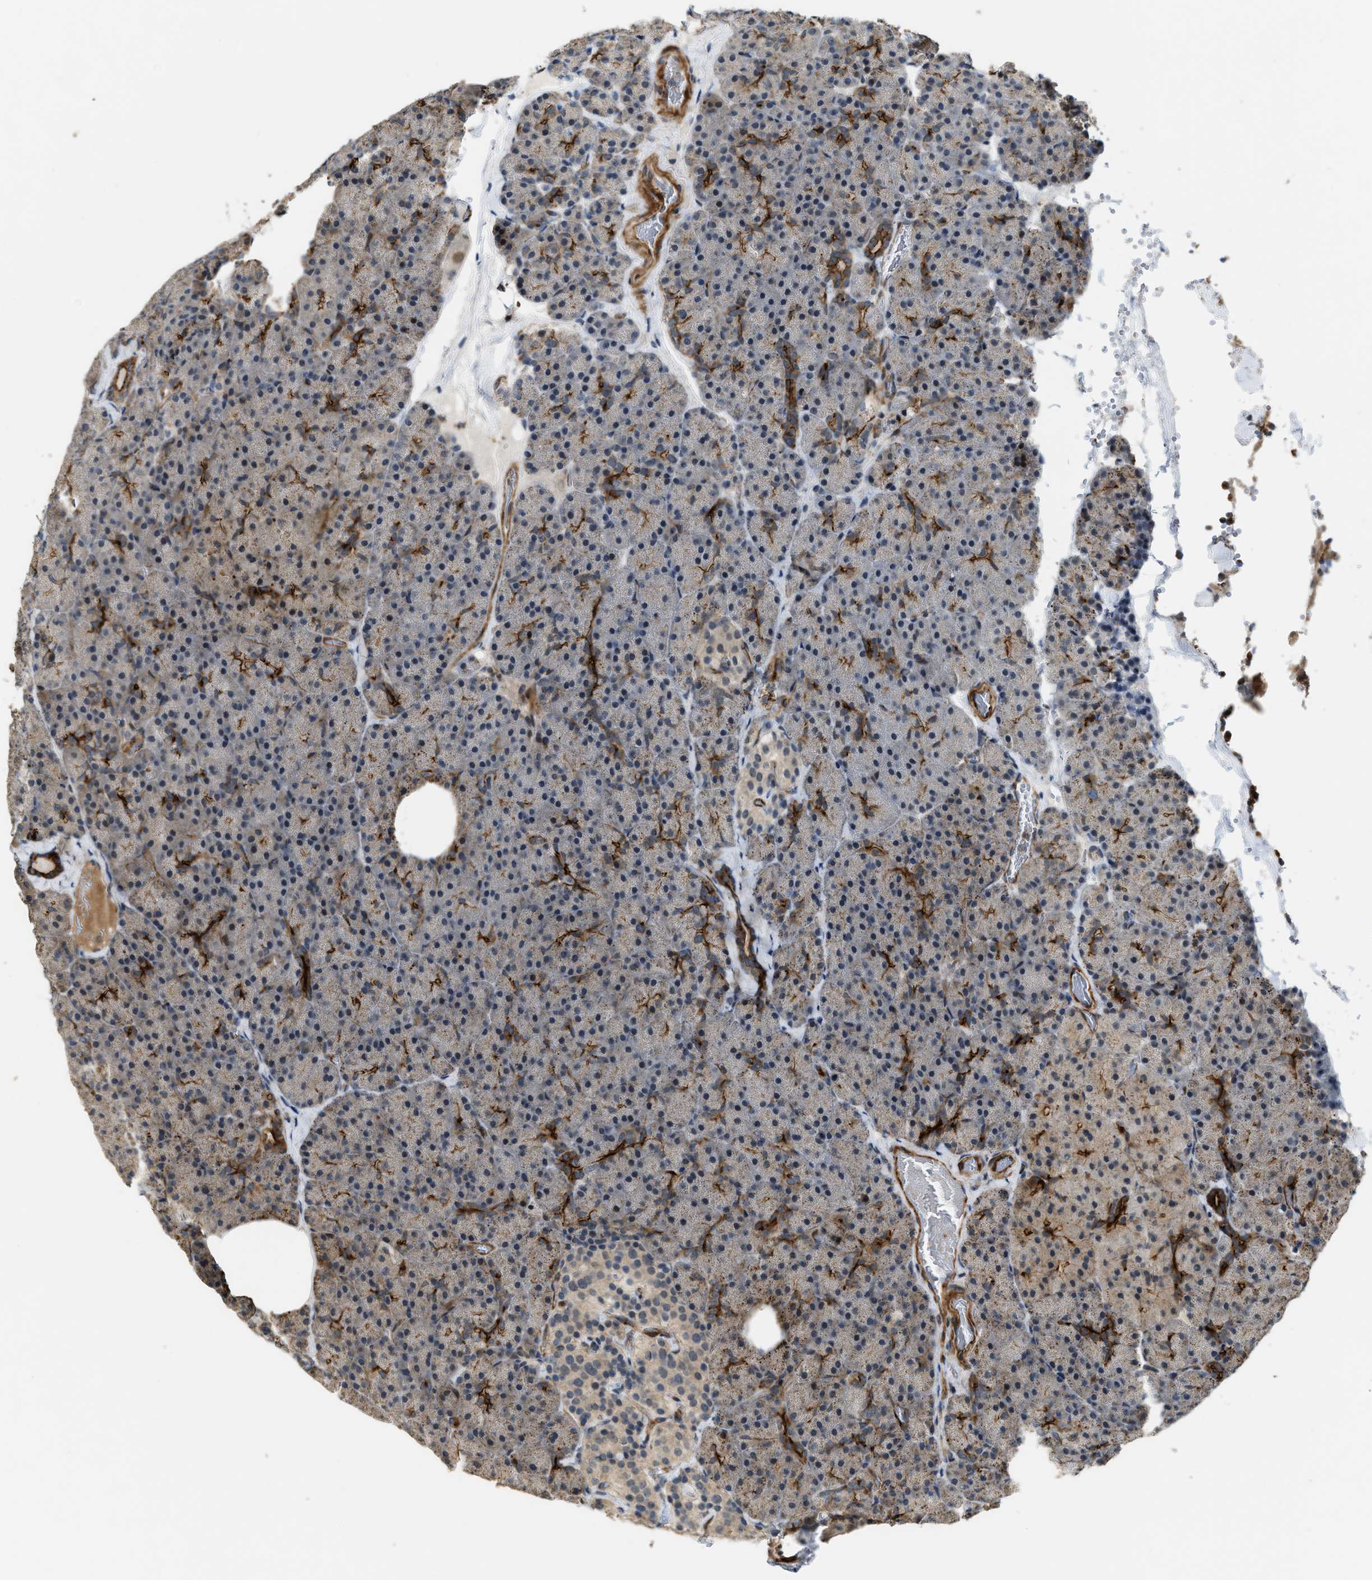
{"staining": {"intensity": "moderate", "quantity": "<25%", "location": "cytoplasmic/membranous"}, "tissue": "pancreas", "cell_type": "Exocrine glandular cells", "image_type": "normal", "snomed": [{"axis": "morphology", "description": "Normal tissue, NOS"}, {"axis": "morphology", "description": "Carcinoid, malignant, NOS"}, {"axis": "topography", "description": "Pancreas"}], "caption": "Pancreas stained for a protein displays moderate cytoplasmic/membranous positivity in exocrine glandular cells.", "gene": "DPF2", "patient": {"sex": "female", "age": 35}}